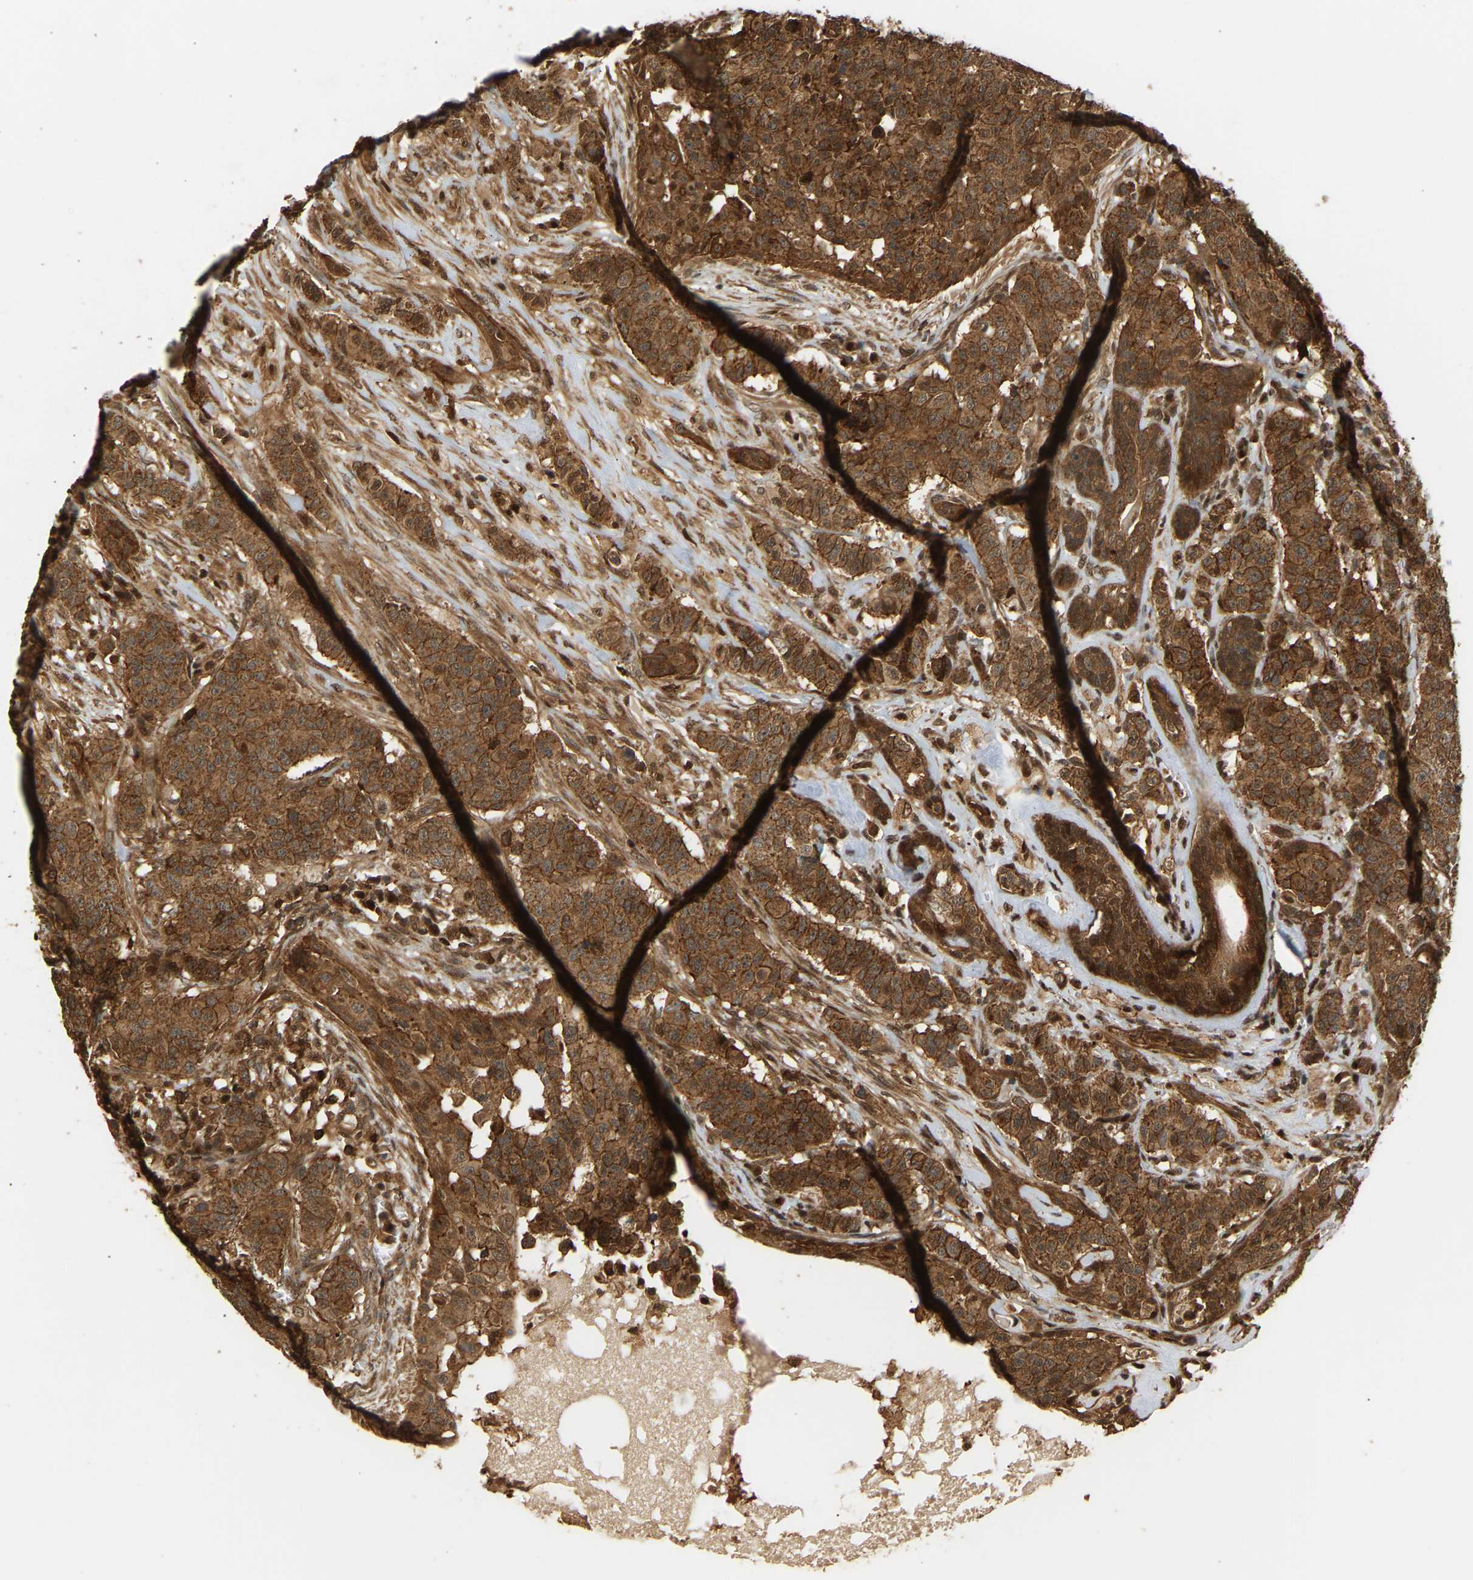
{"staining": {"intensity": "strong", "quantity": ">75%", "location": "cytoplasmic/membranous"}, "tissue": "breast cancer", "cell_type": "Tumor cells", "image_type": "cancer", "snomed": [{"axis": "morphology", "description": "Normal tissue, NOS"}, {"axis": "morphology", "description": "Duct carcinoma"}, {"axis": "topography", "description": "Breast"}], "caption": "Immunohistochemical staining of human breast cancer (infiltrating ductal carcinoma) shows strong cytoplasmic/membranous protein positivity in approximately >75% of tumor cells.", "gene": "GOPC", "patient": {"sex": "female", "age": 40}}